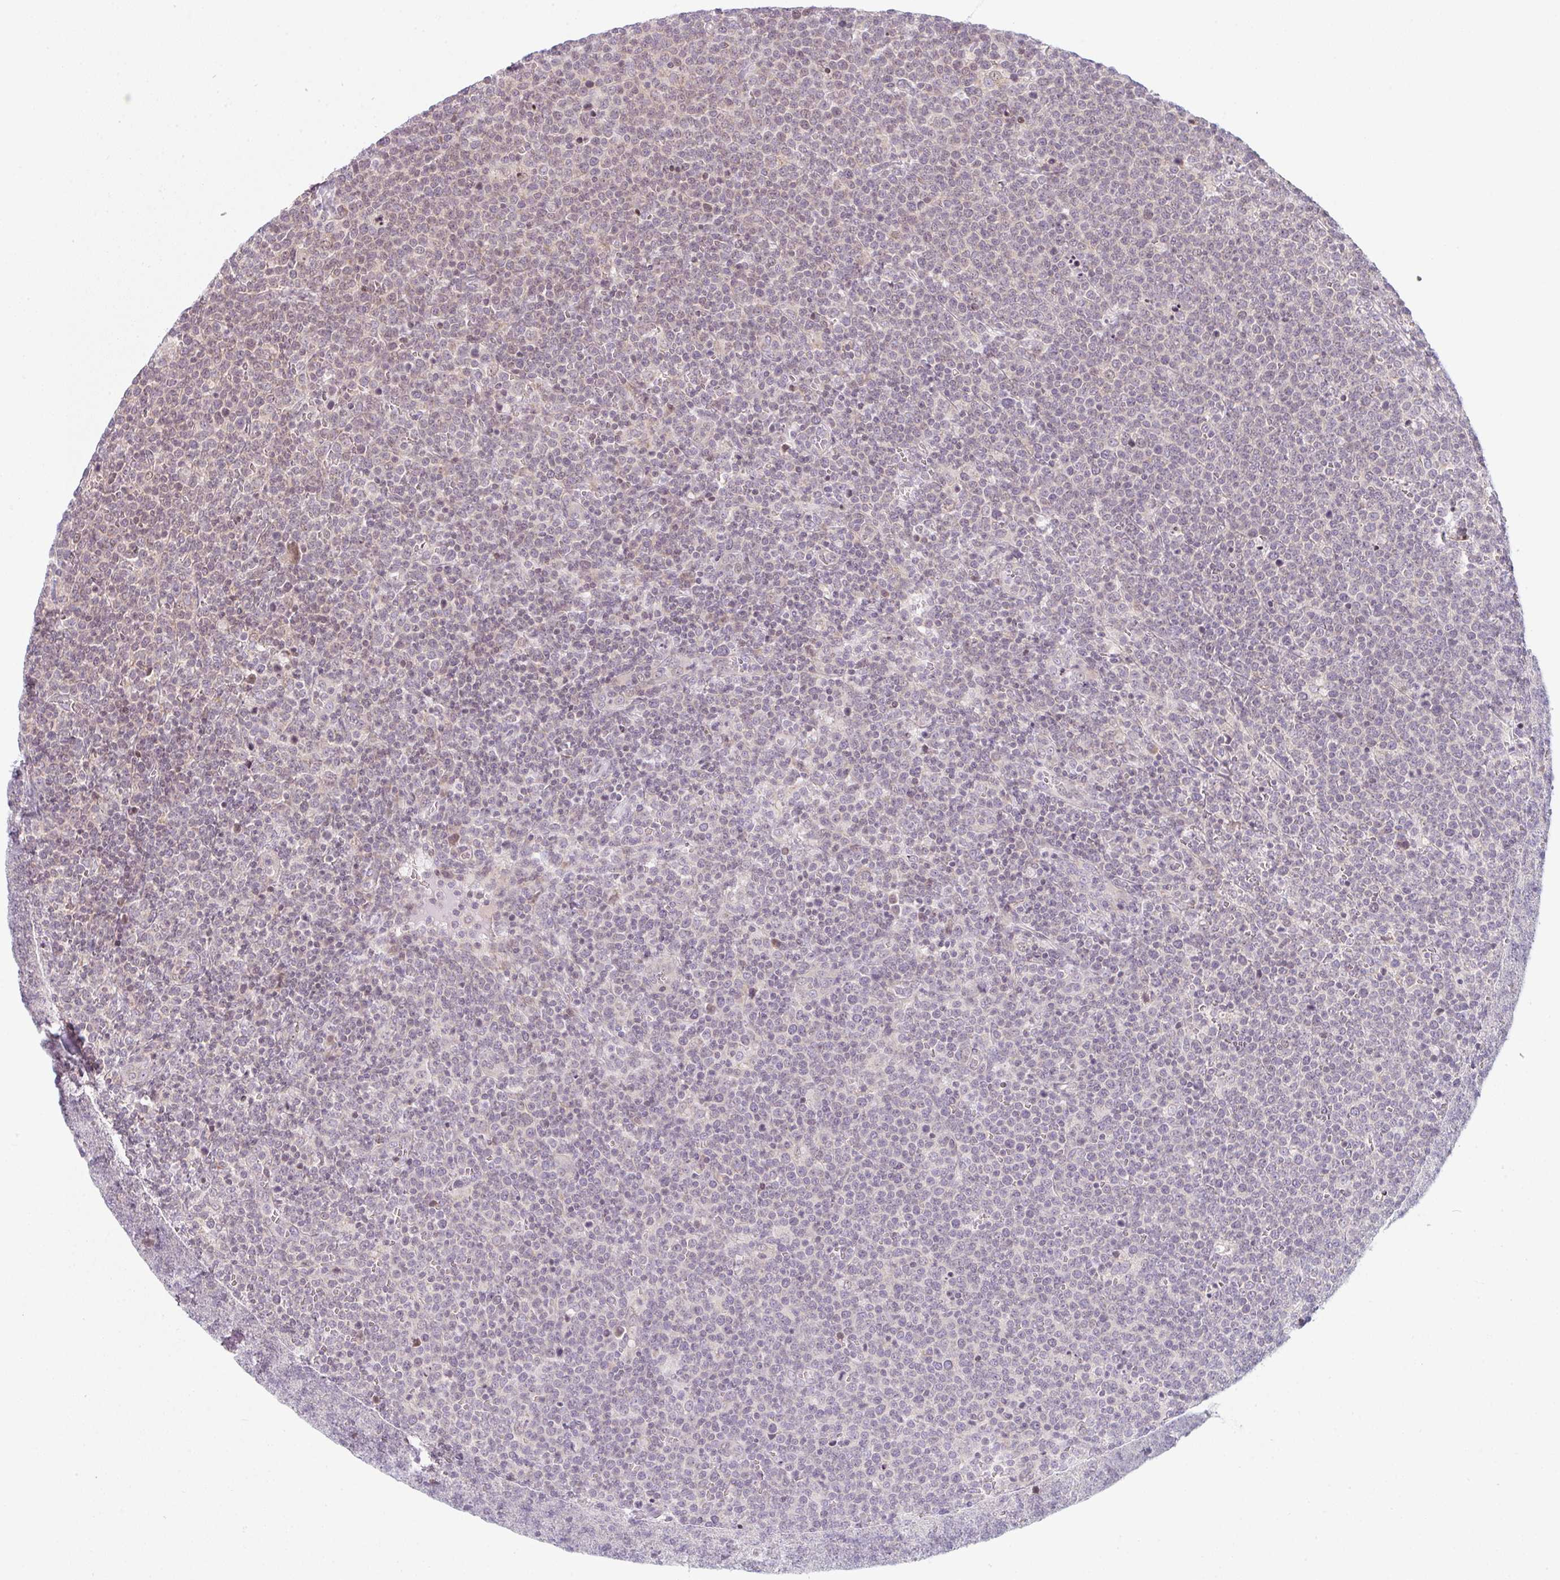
{"staining": {"intensity": "negative", "quantity": "none", "location": "none"}, "tissue": "lymphoma", "cell_type": "Tumor cells", "image_type": "cancer", "snomed": [{"axis": "morphology", "description": "Malignant lymphoma, non-Hodgkin's type, High grade"}, {"axis": "topography", "description": "Lymph node"}], "caption": "DAB immunohistochemical staining of human high-grade malignant lymphoma, non-Hodgkin's type reveals no significant staining in tumor cells. The staining is performed using DAB (3,3'-diaminobenzidine) brown chromogen with nuclei counter-stained in using hematoxylin.", "gene": "TMEM237", "patient": {"sex": "male", "age": 61}}